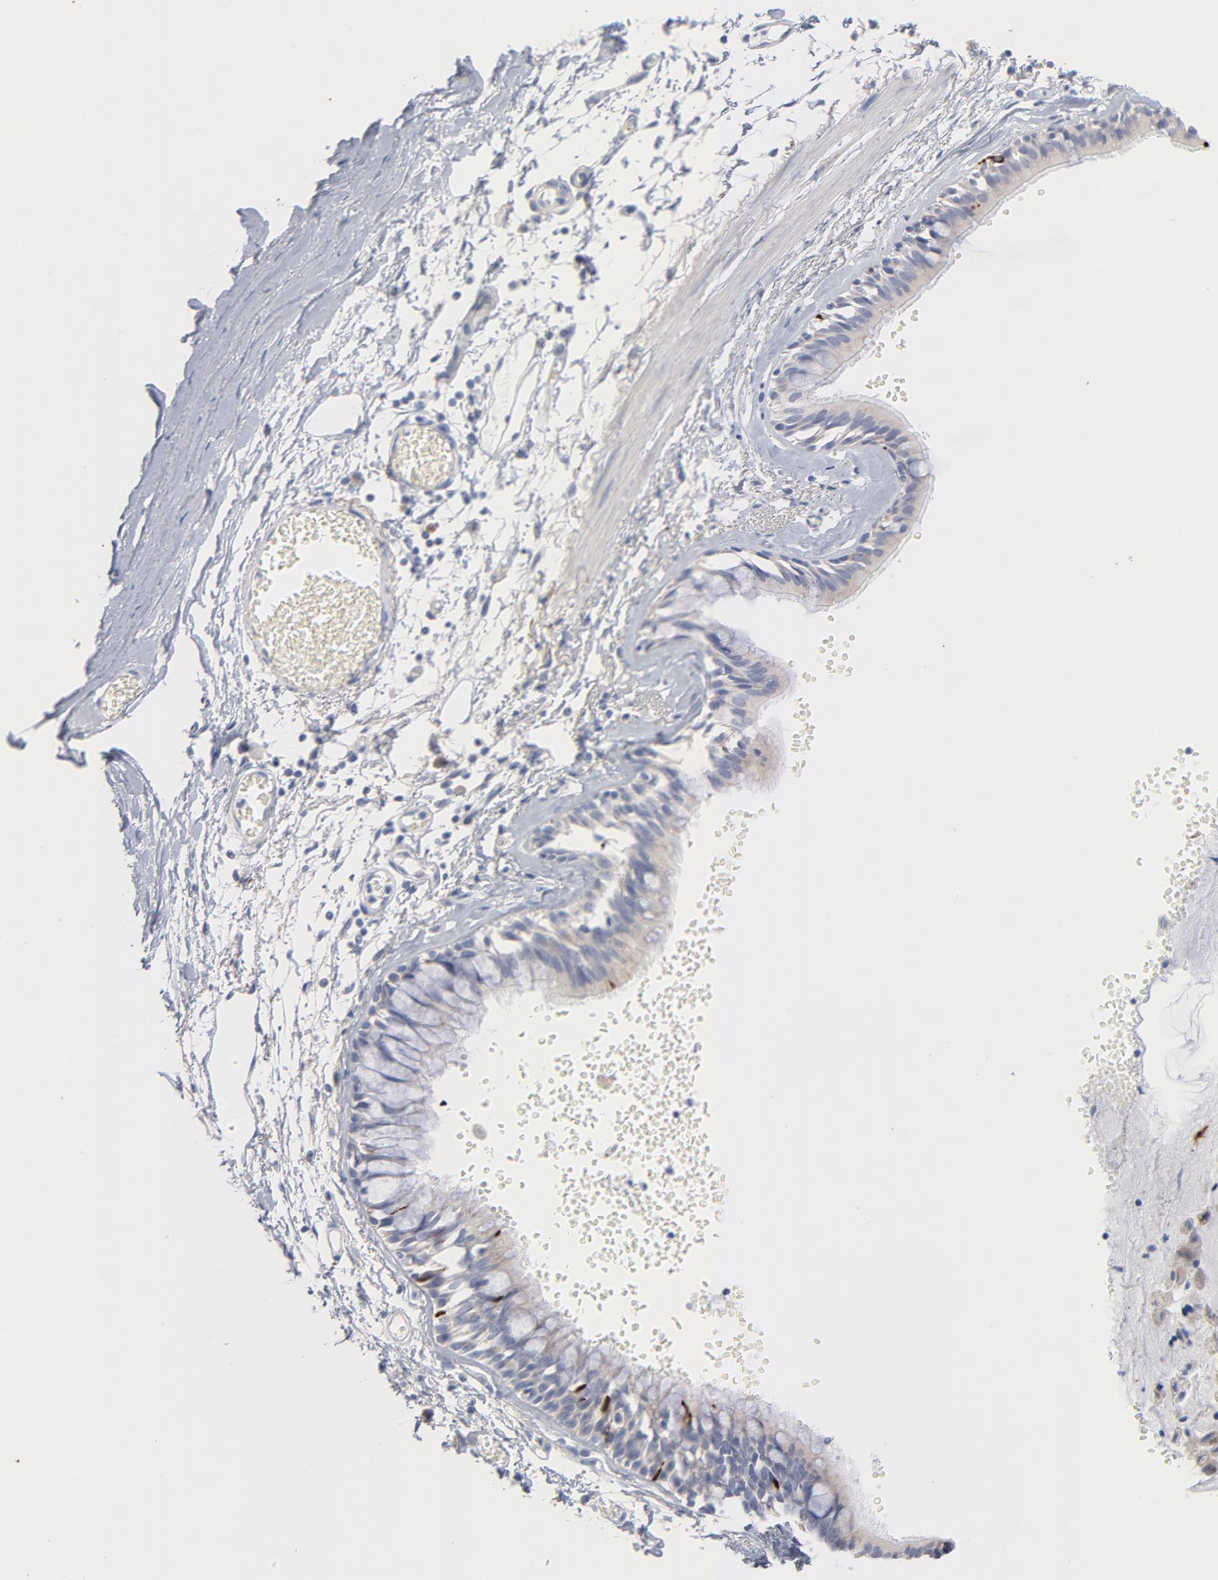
{"staining": {"intensity": "weak", "quantity": "25%-75%", "location": "cytoplasmic/membranous"}, "tissue": "bronchus", "cell_type": "Respiratory epithelial cells", "image_type": "normal", "snomed": [{"axis": "morphology", "description": "Normal tissue, NOS"}, {"axis": "topography", "description": "Bronchus"}, {"axis": "topography", "description": "Lung"}], "caption": "Immunohistochemistry histopathology image of benign bronchus: bronchus stained using immunohistochemistry displays low levels of weak protein expression localized specifically in the cytoplasmic/membranous of respiratory epithelial cells, appearing as a cytoplasmic/membranous brown color.", "gene": "CPE", "patient": {"sex": "female", "age": 56}}